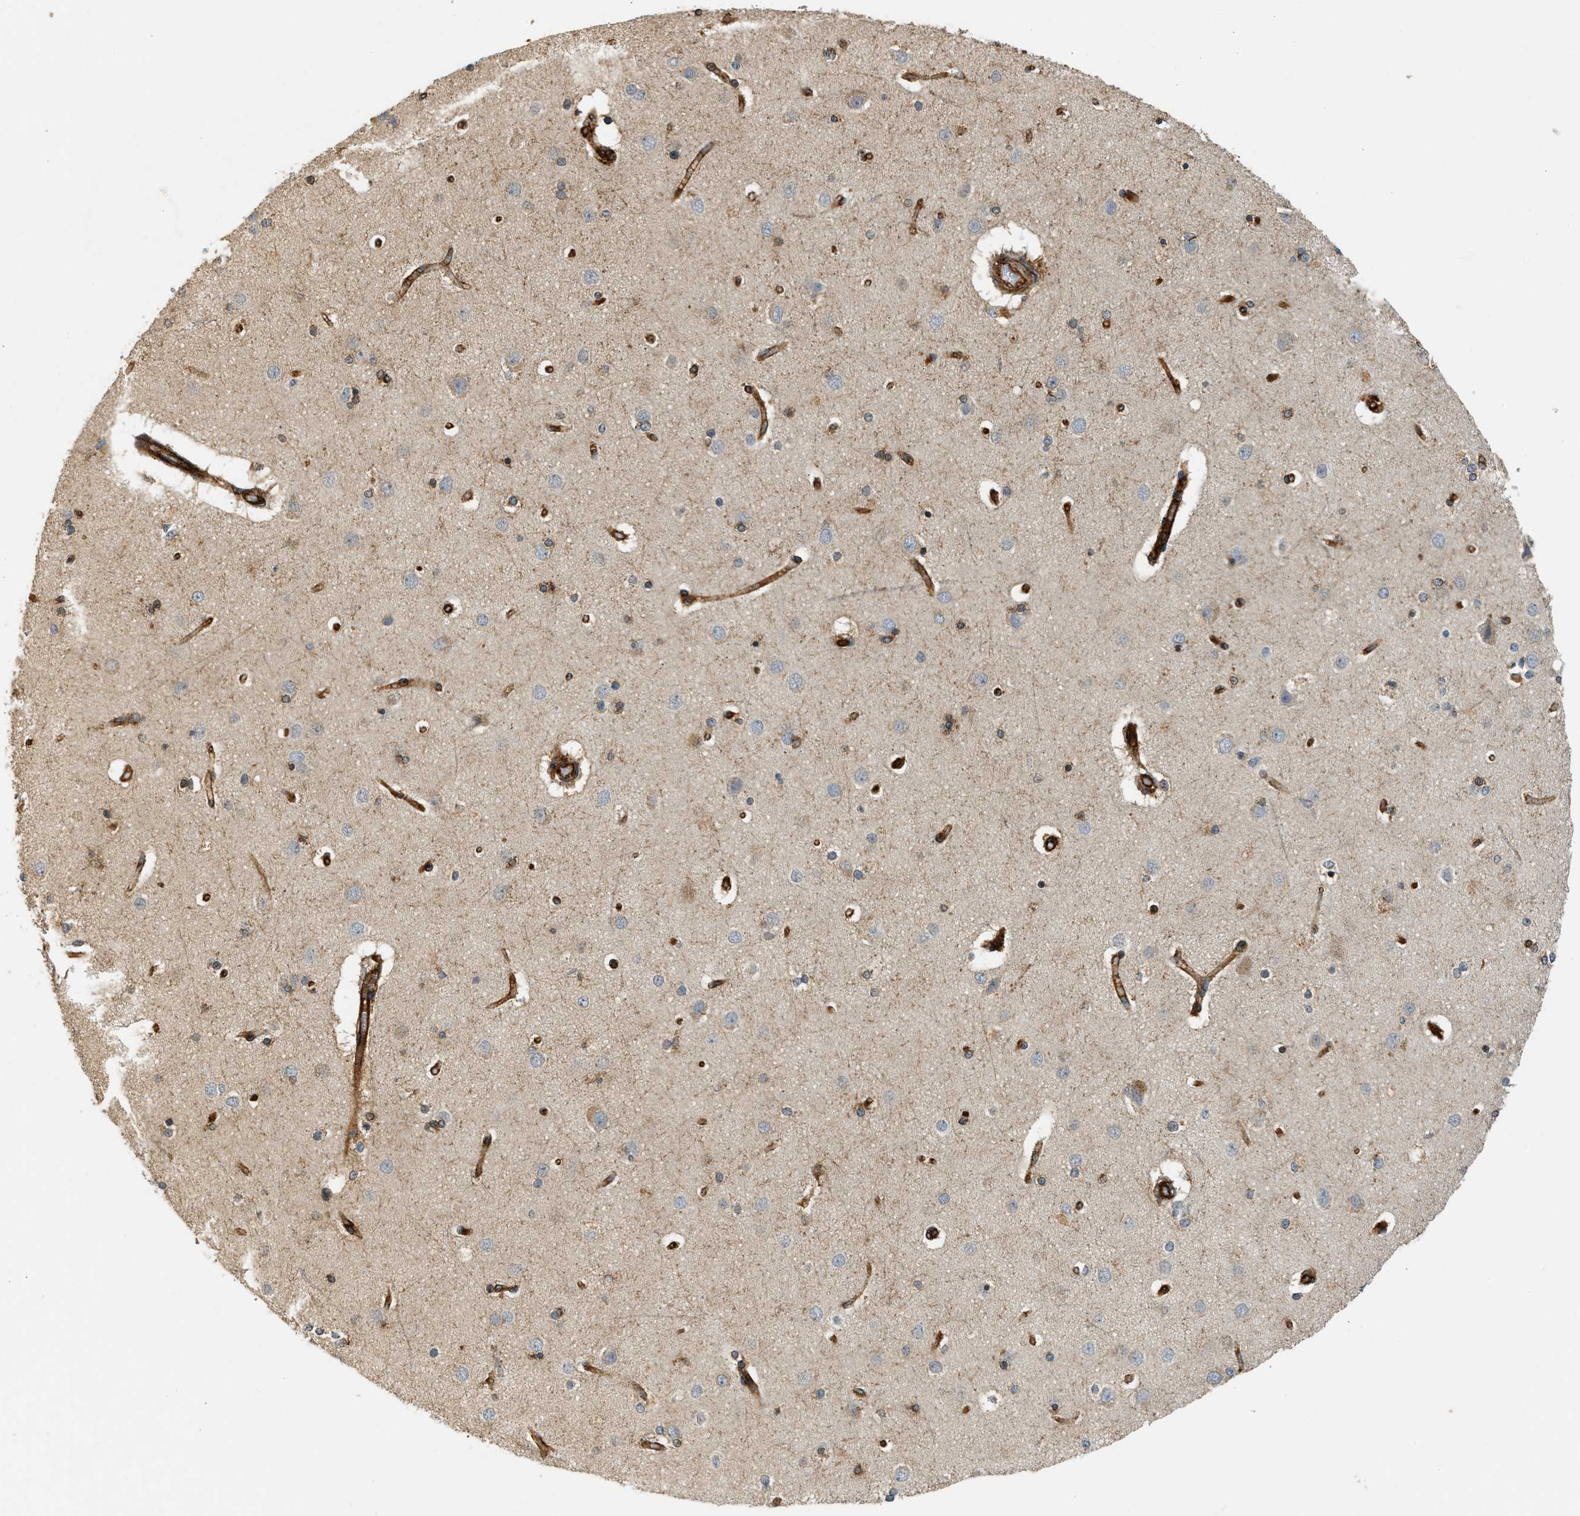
{"staining": {"intensity": "strong", "quantity": ">75%", "location": "cytoplasmic/membranous"}, "tissue": "cerebral cortex", "cell_type": "Endothelial cells", "image_type": "normal", "snomed": [{"axis": "morphology", "description": "Normal tissue, NOS"}, {"axis": "topography", "description": "Cerebral cortex"}], "caption": "Immunohistochemistry (IHC) micrograph of normal cerebral cortex: human cerebral cortex stained using immunohistochemistry shows high levels of strong protein expression localized specifically in the cytoplasmic/membranous of endothelial cells, appearing as a cytoplasmic/membranous brown color.", "gene": "HIP1", "patient": {"sex": "female", "age": 54}}